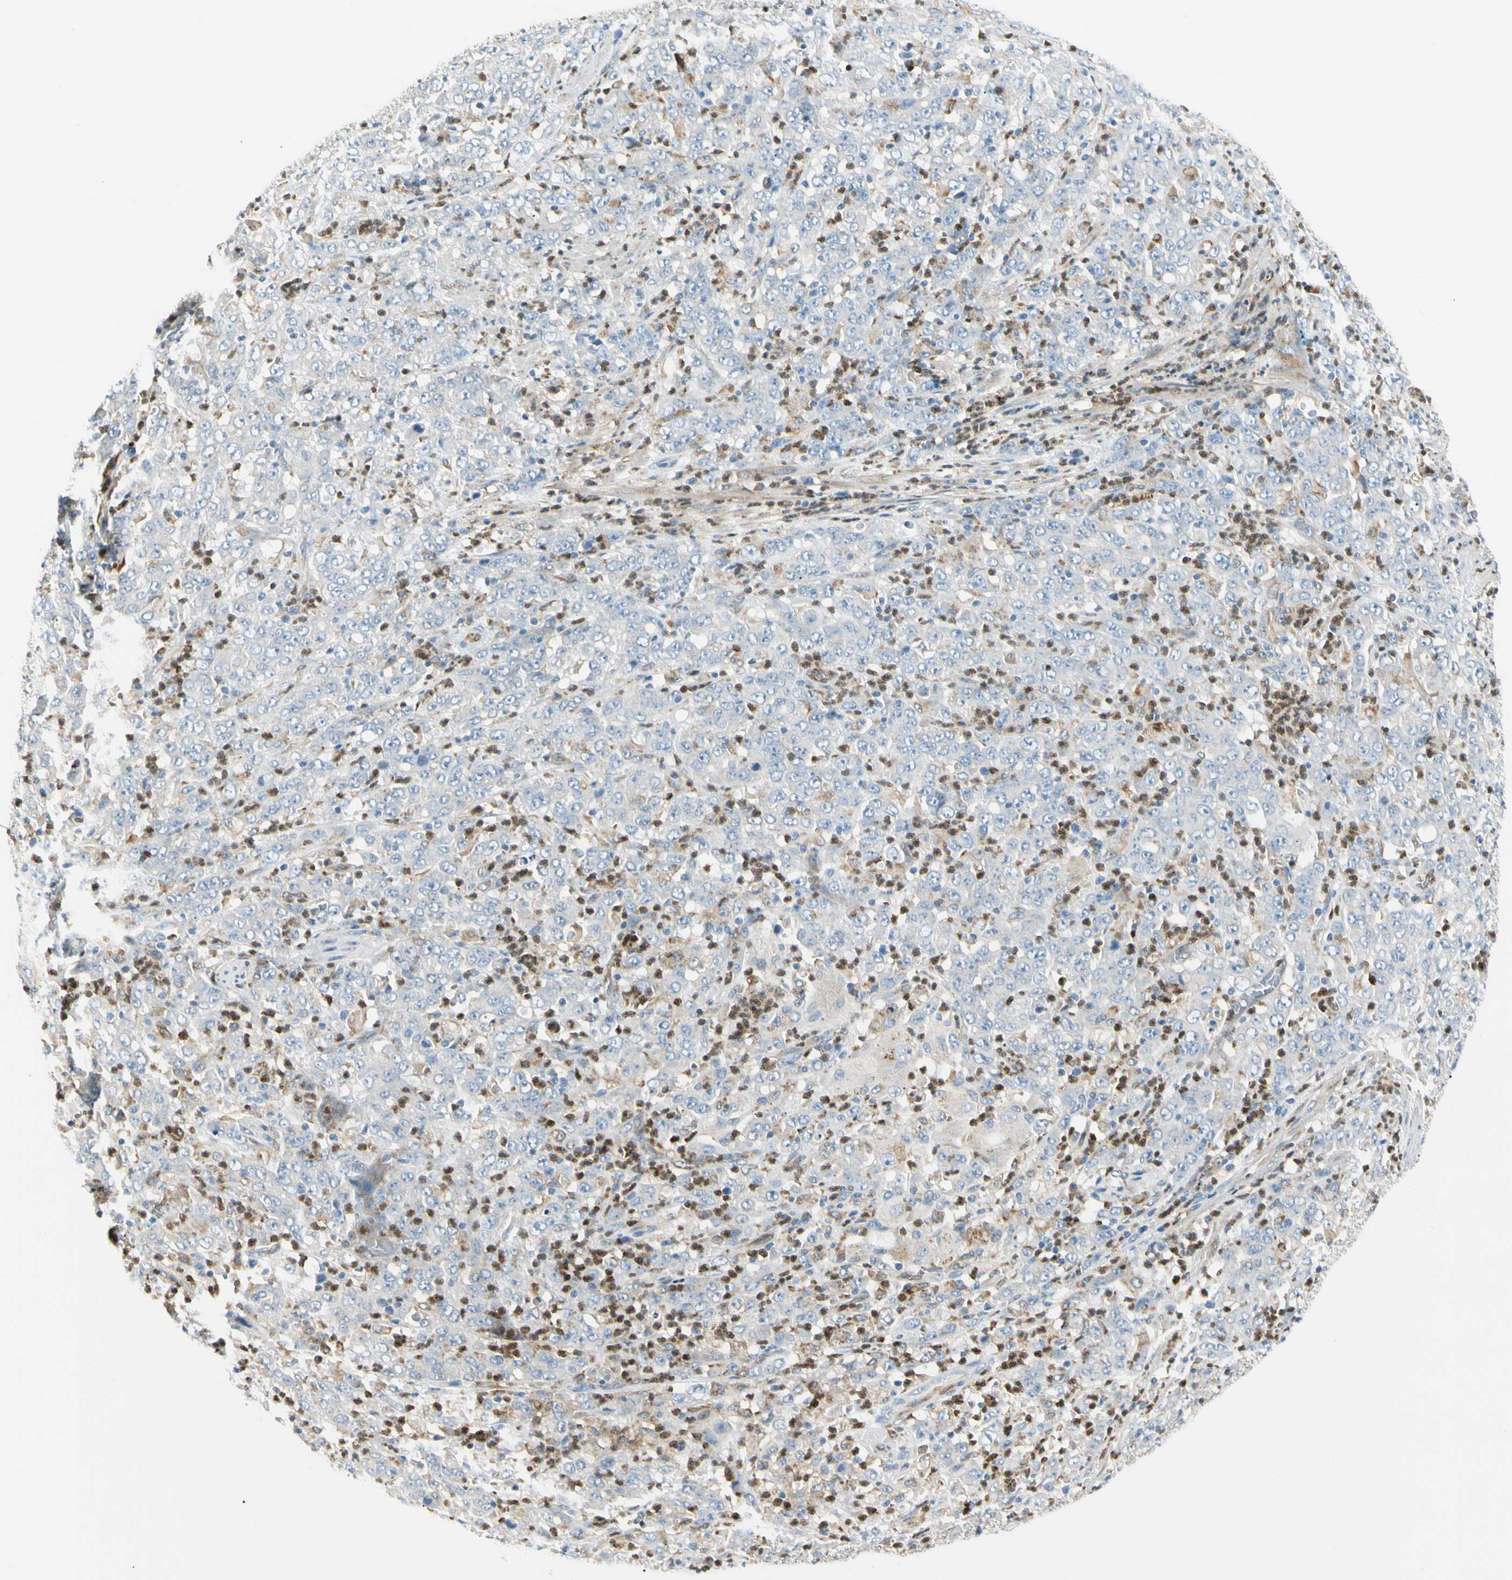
{"staining": {"intensity": "negative", "quantity": "none", "location": "none"}, "tissue": "stomach cancer", "cell_type": "Tumor cells", "image_type": "cancer", "snomed": [{"axis": "morphology", "description": "Adenocarcinoma, NOS"}, {"axis": "topography", "description": "Stomach, lower"}], "caption": "Tumor cells show no significant positivity in stomach cancer (adenocarcinoma).", "gene": "LPCAT2", "patient": {"sex": "female", "age": 71}}